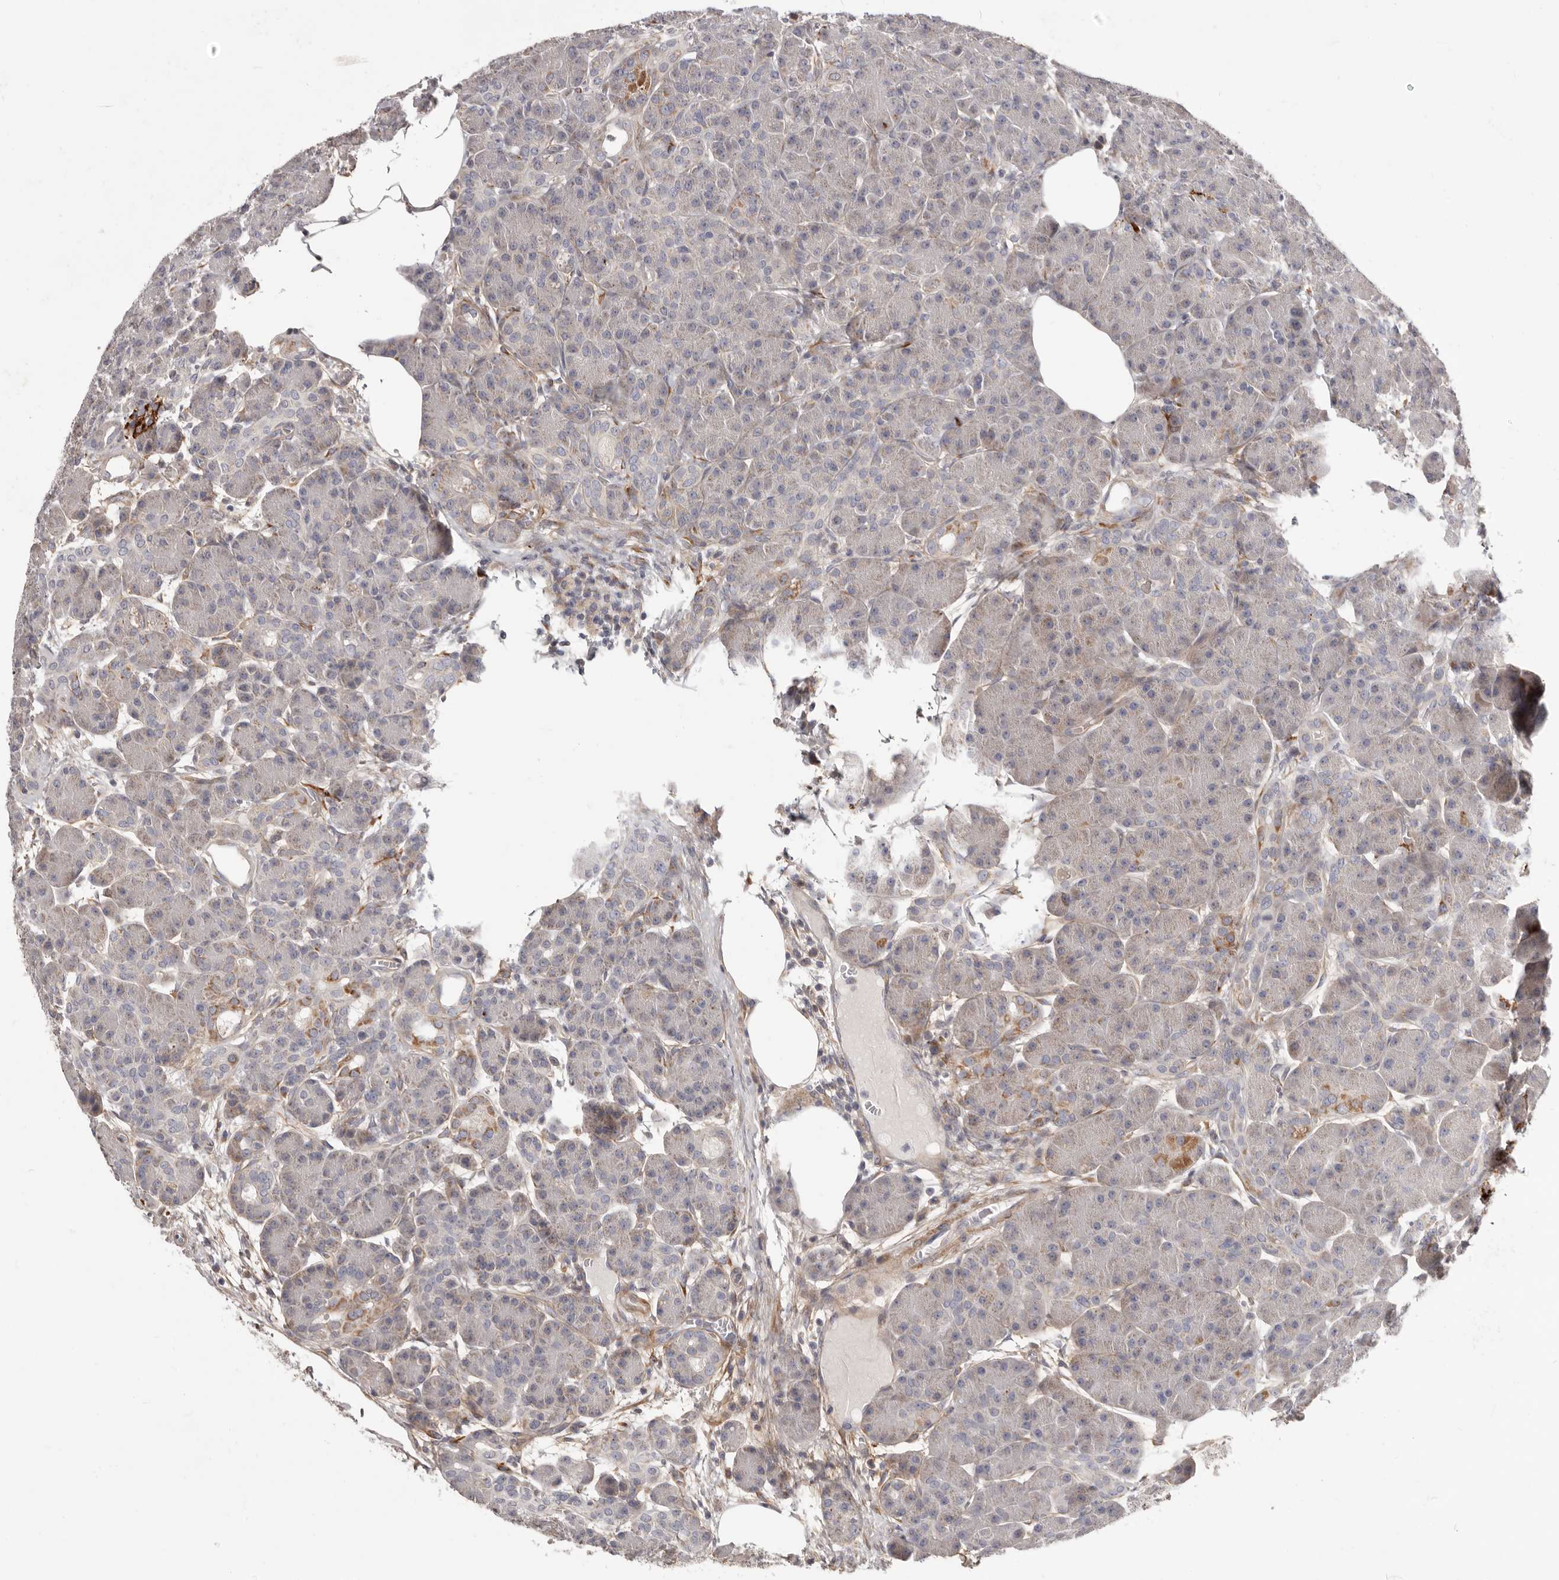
{"staining": {"intensity": "moderate", "quantity": "<25%", "location": "cytoplasmic/membranous"}, "tissue": "pancreas", "cell_type": "Exocrine glandular cells", "image_type": "normal", "snomed": [{"axis": "morphology", "description": "Normal tissue, NOS"}, {"axis": "topography", "description": "Pancreas"}], "caption": "This histopathology image reveals immunohistochemistry (IHC) staining of benign human pancreas, with low moderate cytoplasmic/membranous expression in about <25% of exocrine glandular cells.", "gene": "MRPS10", "patient": {"sex": "male", "age": 63}}